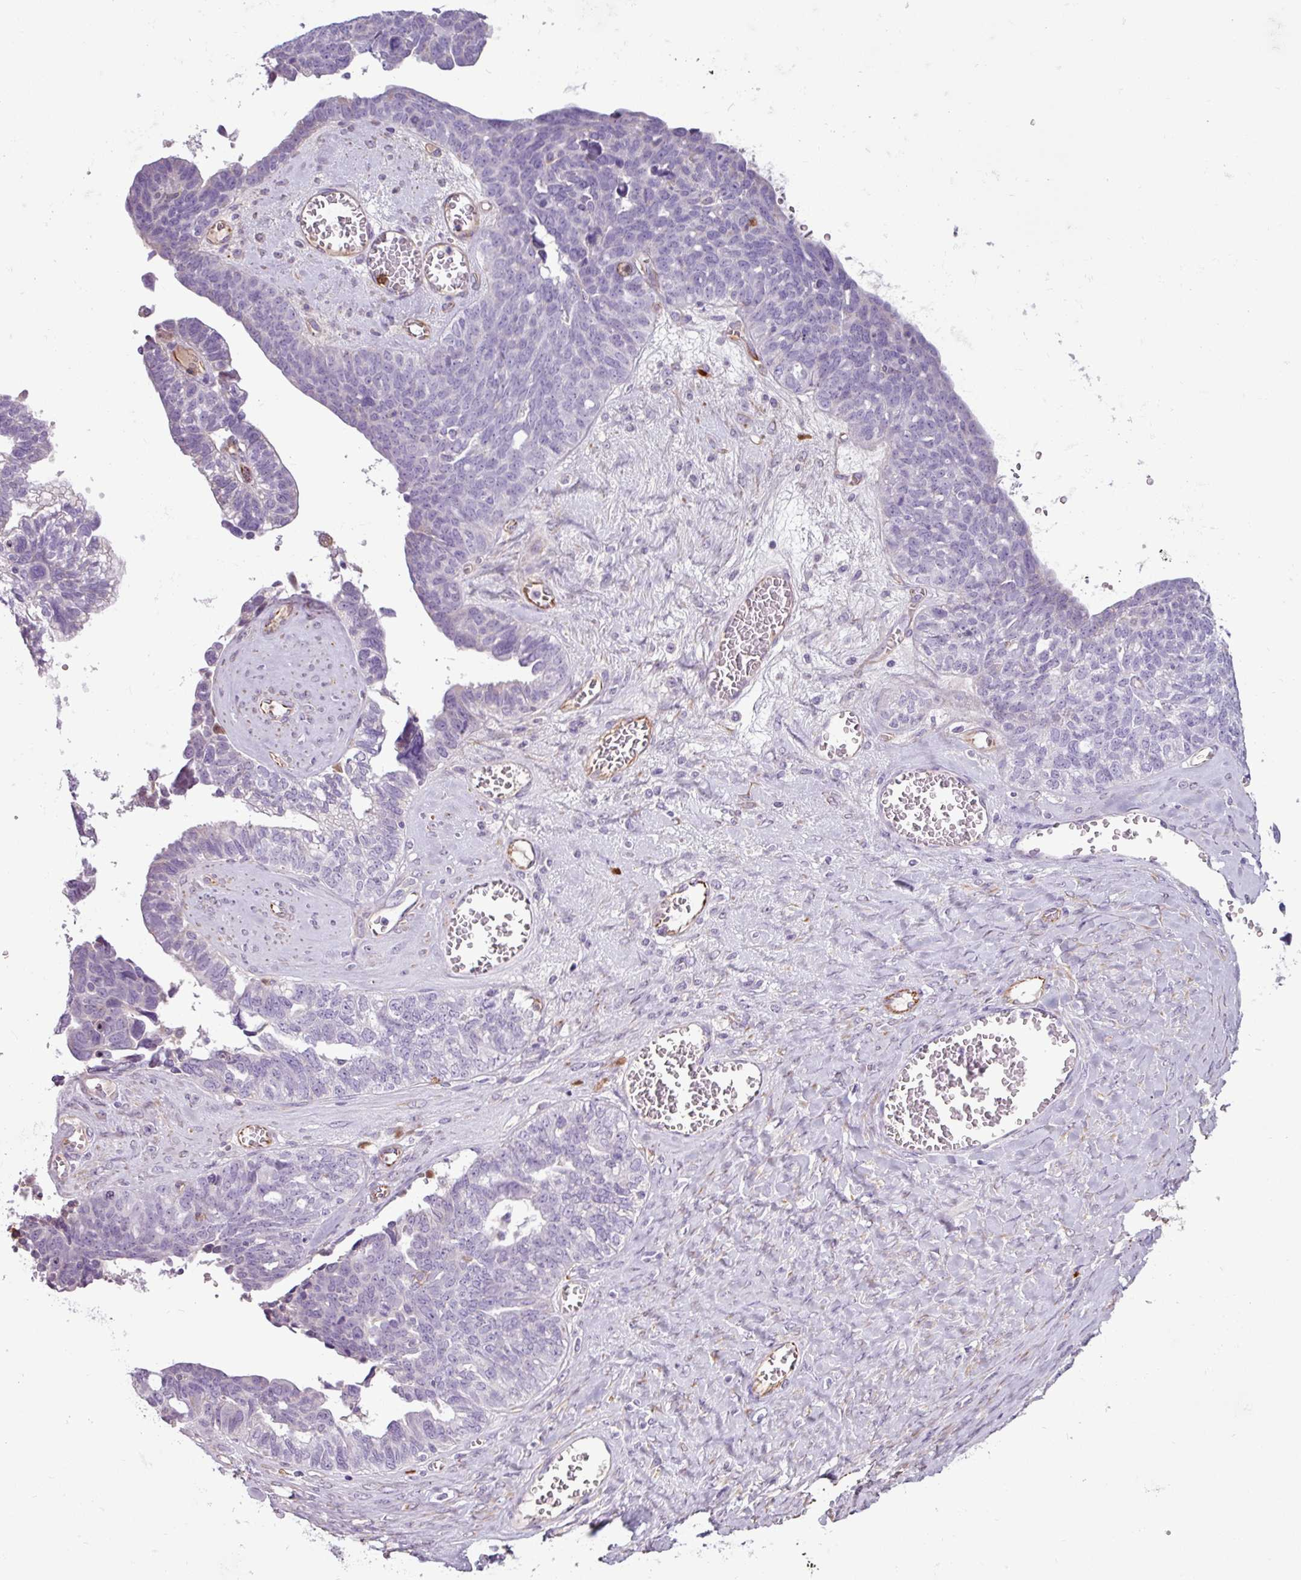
{"staining": {"intensity": "negative", "quantity": "none", "location": "none"}, "tissue": "ovarian cancer", "cell_type": "Tumor cells", "image_type": "cancer", "snomed": [{"axis": "morphology", "description": "Cystadenocarcinoma, serous, NOS"}, {"axis": "topography", "description": "Ovary"}], "caption": "Ovarian serous cystadenocarcinoma was stained to show a protein in brown. There is no significant expression in tumor cells.", "gene": "CD8A", "patient": {"sex": "female", "age": 79}}